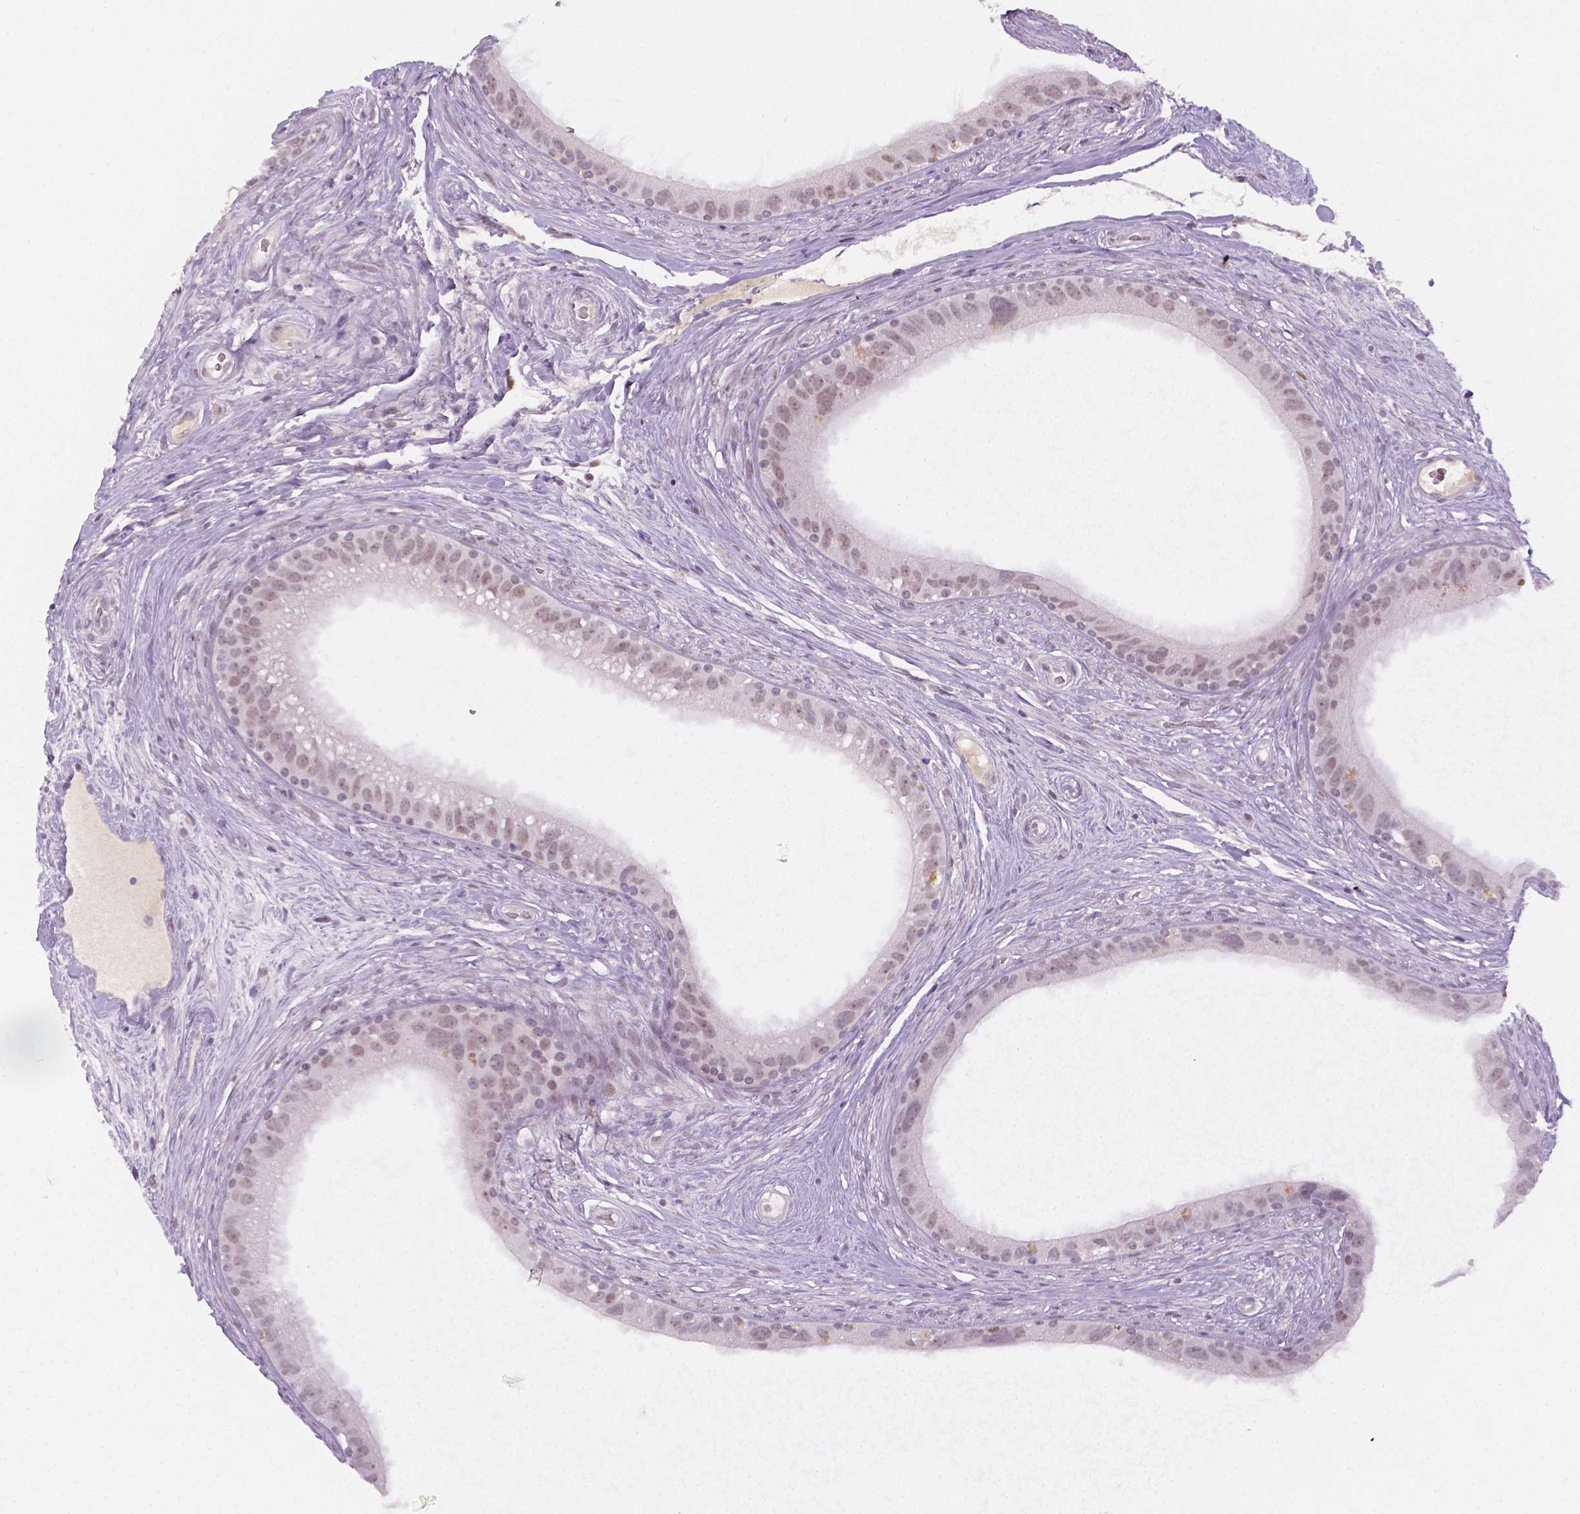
{"staining": {"intensity": "moderate", "quantity": "<25%", "location": "nuclear"}, "tissue": "epididymis", "cell_type": "Glandular cells", "image_type": "normal", "snomed": [{"axis": "morphology", "description": "Normal tissue, NOS"}, {"axis": "topography", "description": "Epididymis"}], "caption": "IHC (DAB (3,3'-diaminobenzidine)) staining of normal human epididymis demonstrates moderate nuclear protein expression in about <25% of glandular cells.", "gene": "MAGEB3", "patient": {"sex": "male", "age": 59}}